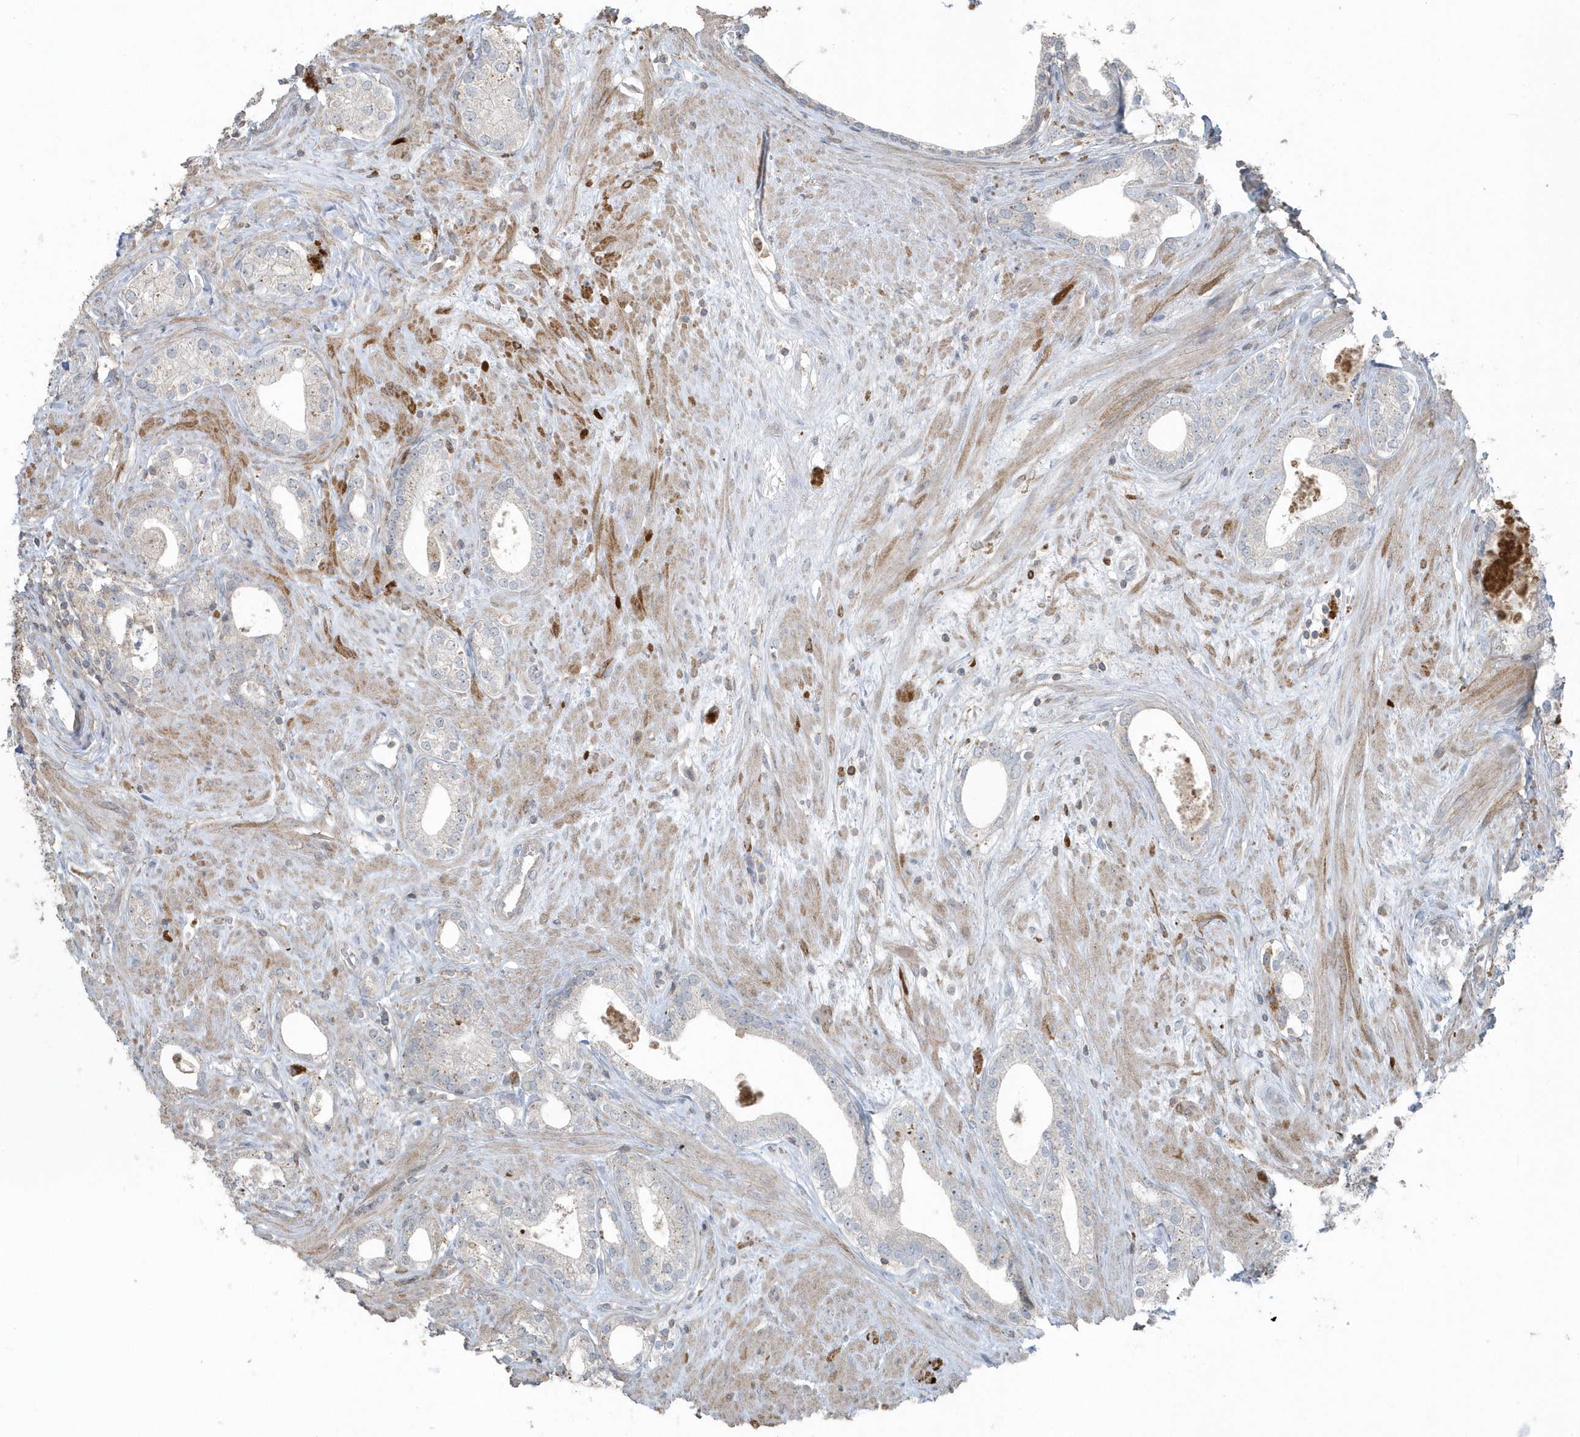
{"staining": {"intensity": "negative", "quantity": "none", "location": "none"}, "tissue": "prostate cancer", "cell_type": "Tumor cells", "image_type": "cancer", "snomed": [{"axis": "morphology", "description": "Adenocarcinoma, High grade"}, {"axis": "topography", "description": "Prostate"}], "caption": "DAB immunohistochemical staining of prostate cancer demonstrates no significant expression in tumor cells.", "gene": "ACTC1", "patient": {"sex": "male", "age": 63}}